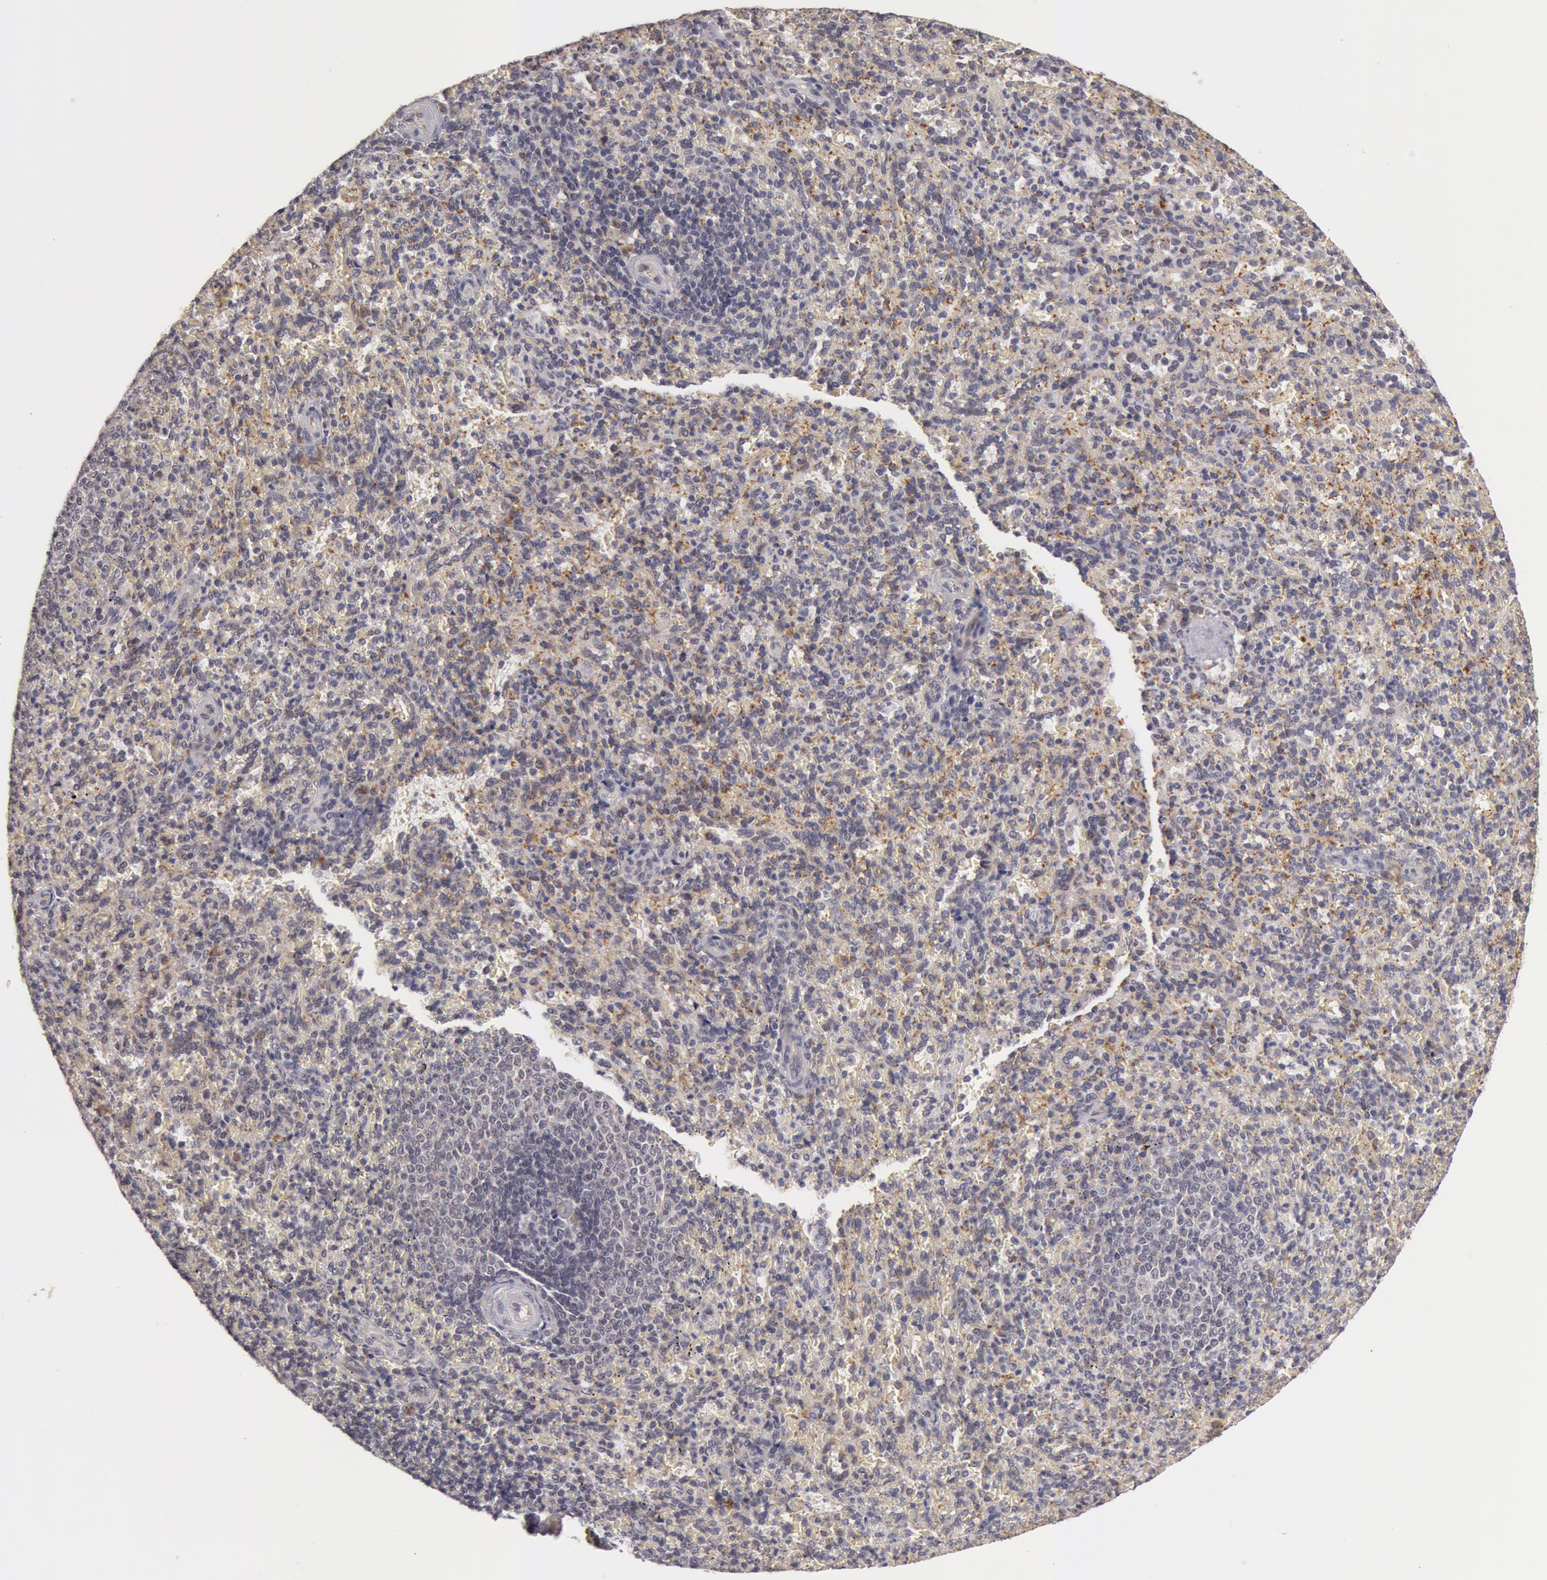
{"staining": {"intensity": "negative", "quantity": "none", "location": "none"}, "tissue": "spleen", "cell_type": "Cells in red pulp", "image_type": "normal", "snomed": [{"axis": "morphology", "description": "Normal tissue, NOS"}, {"axis": "topography", "description": "Spleen"}], "caption": "There is no significant staining in cells in red pulp of spleen.", "gene": "SYTL4", "patient": {"sex": "female", "age": 21}}